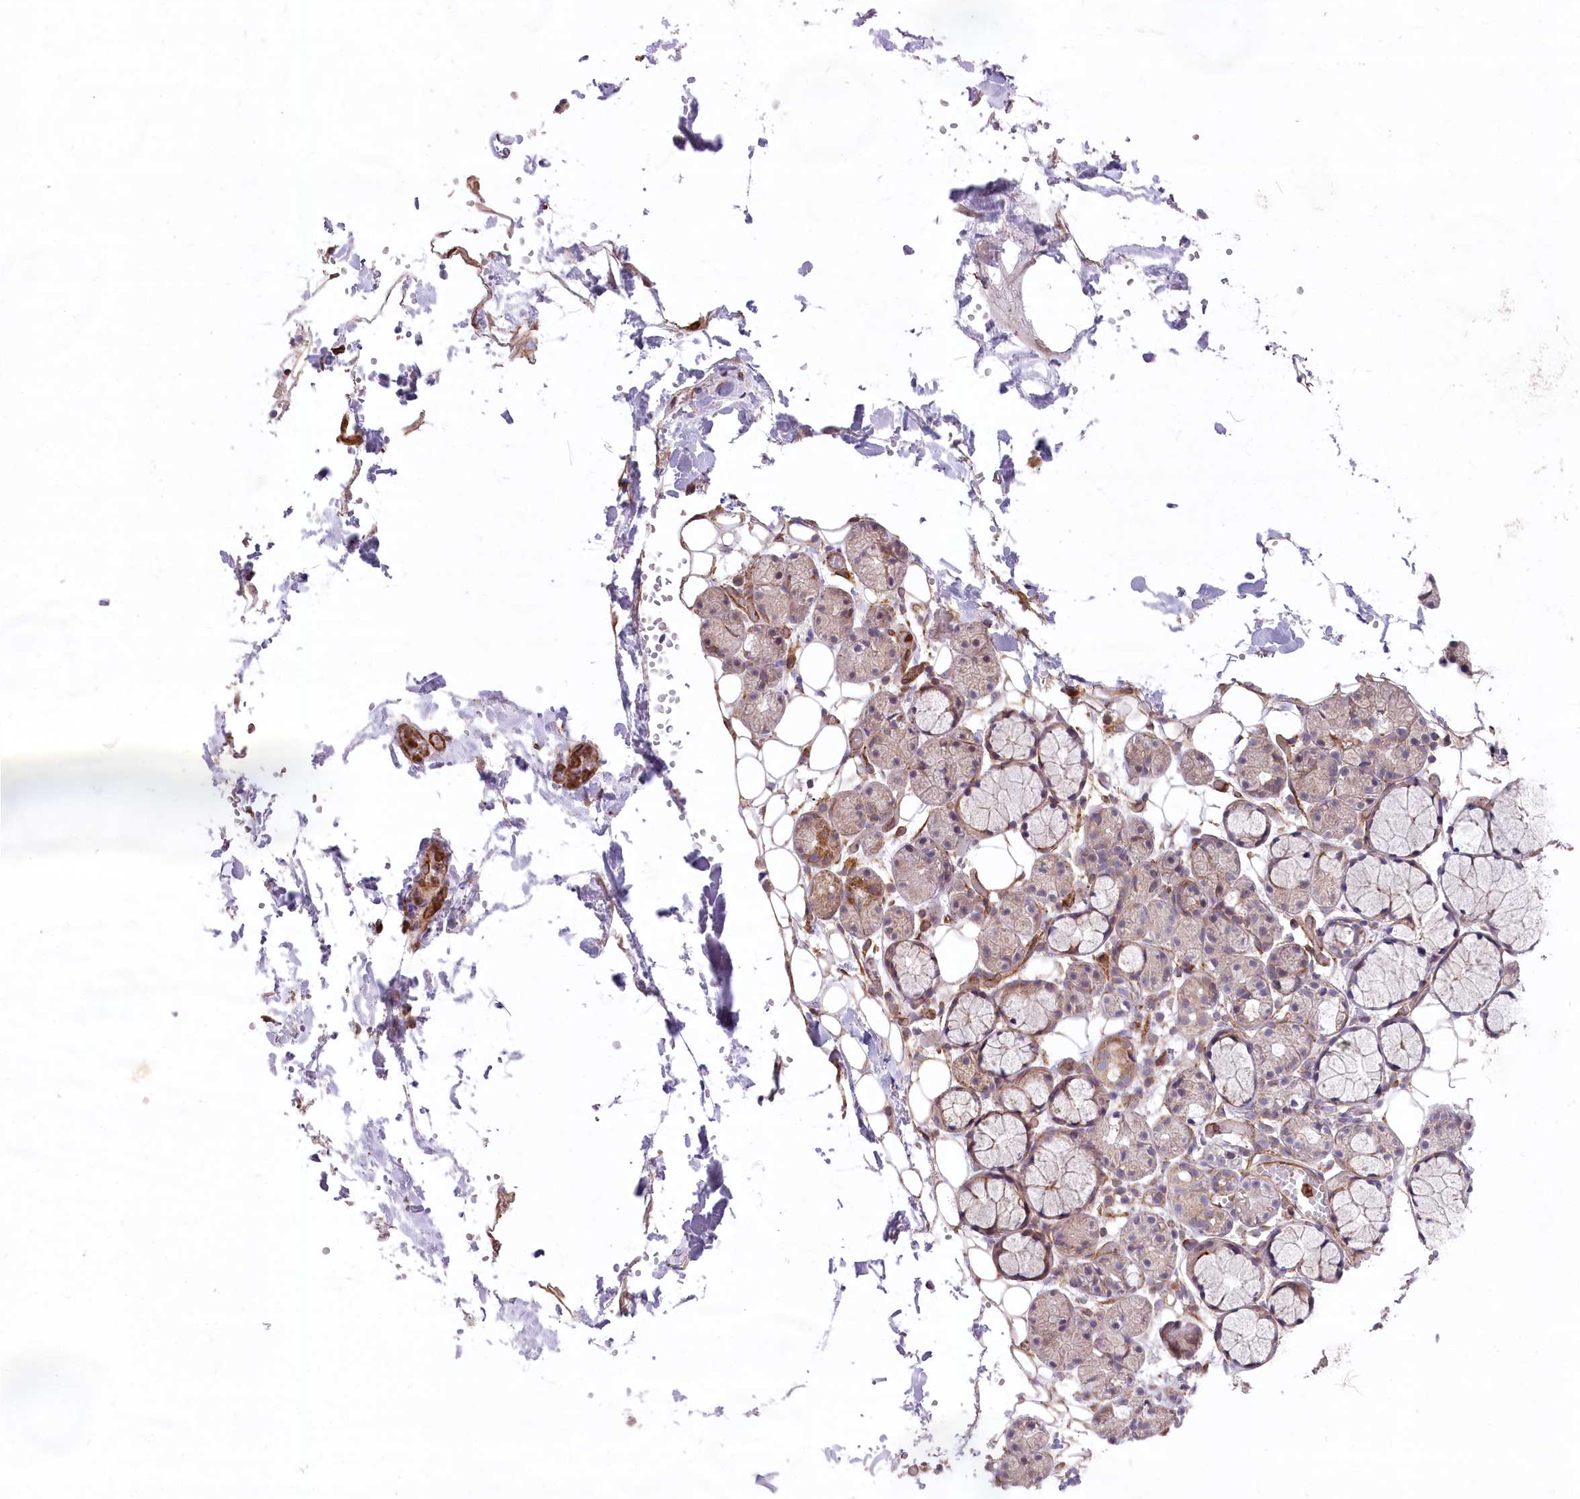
{"staining": {"intensity": "moderate", "quantity": "<25%", "location": "cytoplasmic/membranous"}, "tissue": "salivary gland", "cell_type": "Glandular cells", "image_type": "normal", "snomed": [{"axis": "morphology", "description": "Normal tissue, NOS"}, {"axis": "topography", "description": "Salivary gland"}], "caption": "Immunohistochemical staining of unremarkable human salivary gland shows <25% levels of moderate cytoplasmic/membranous protein expression in approximately <25% of glandular cells.", "gene": "MTPAP", "patient": {"sex": "male", "age": 63}}